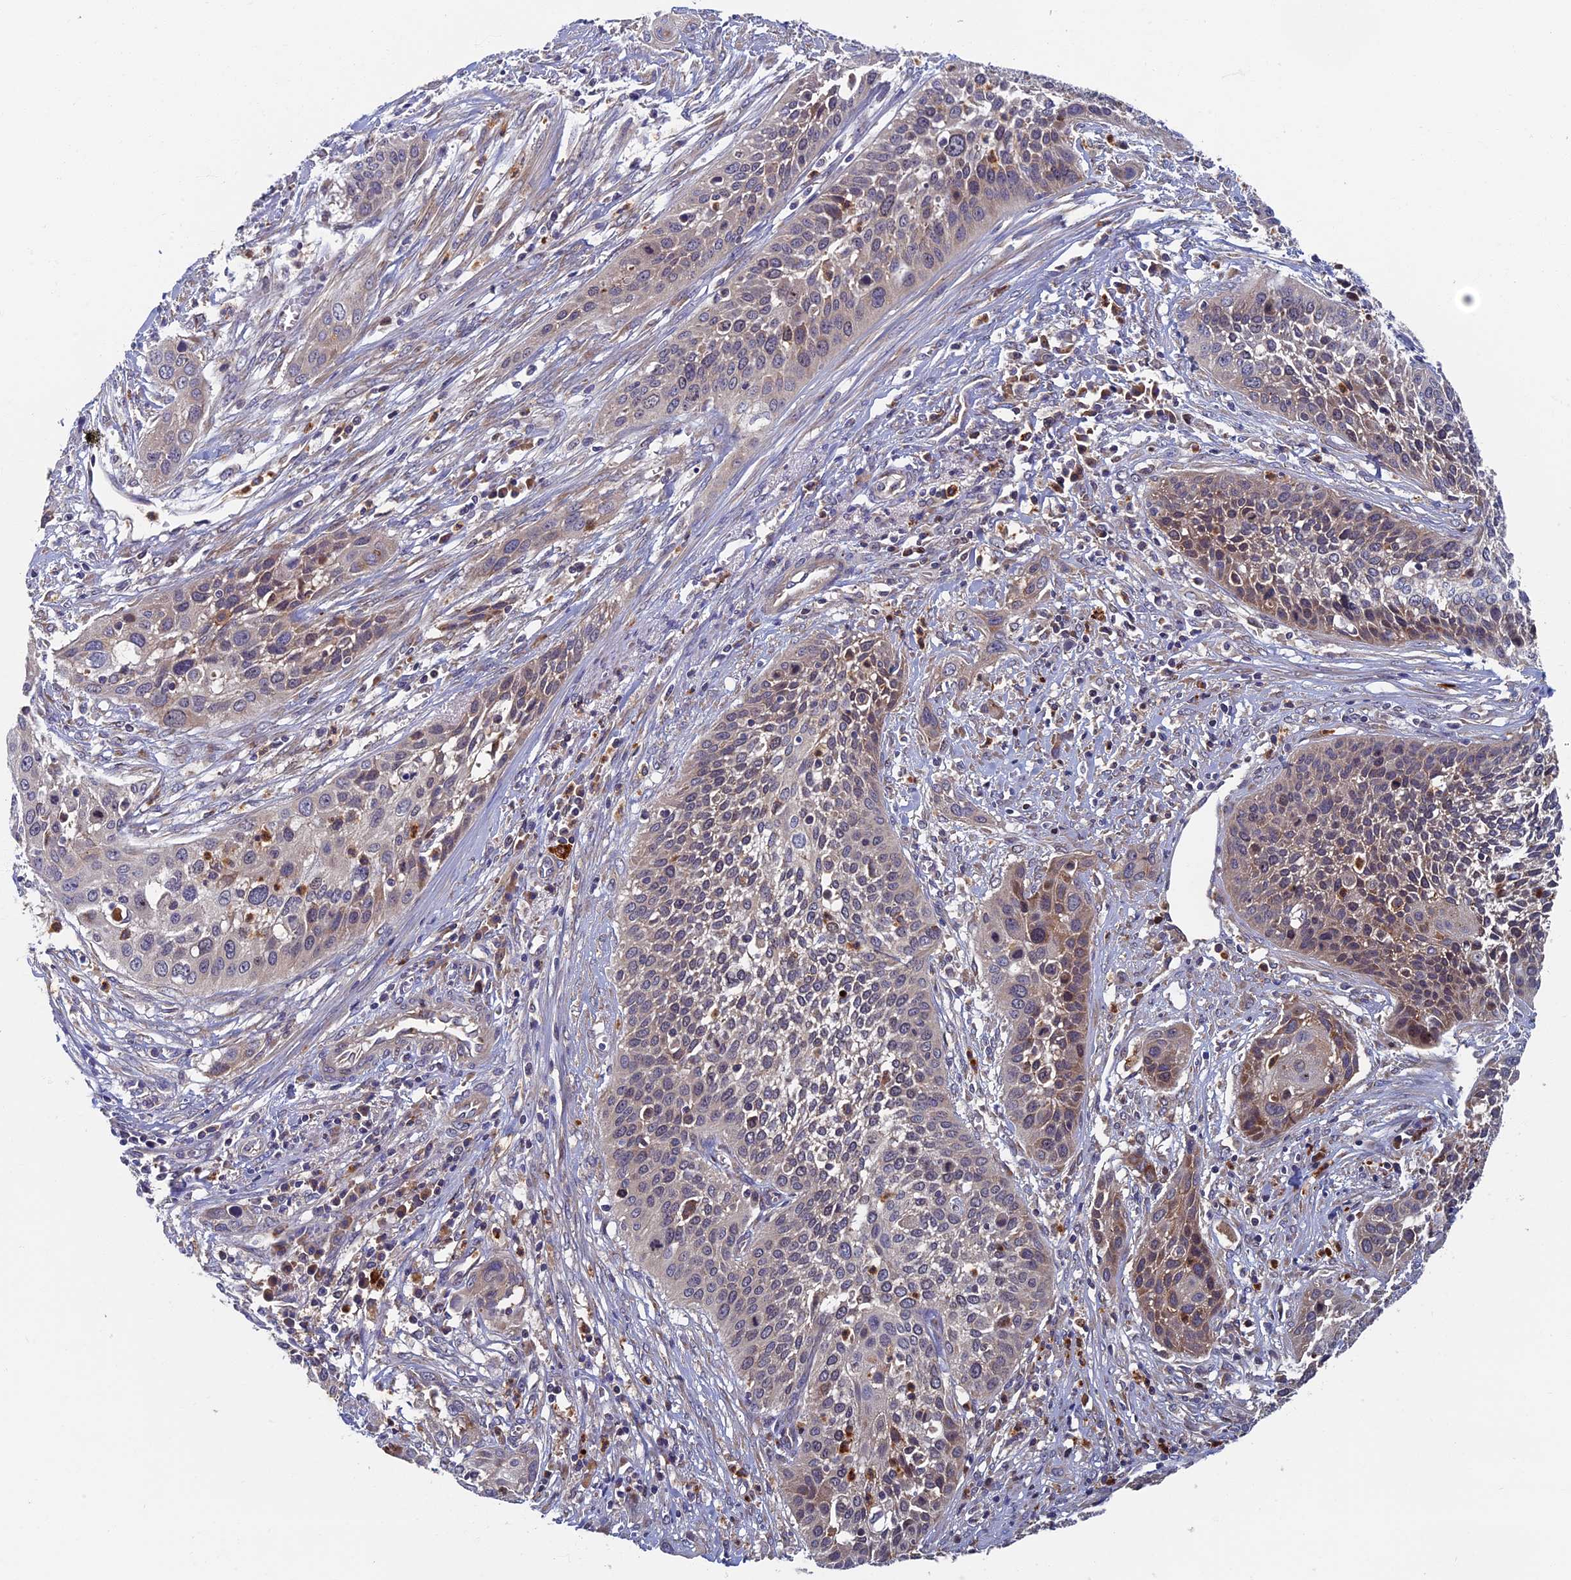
{"staining": {"intensity": "moderate", "quantity": "<25%", "location": "cytoplasmic/membranous"}, "tissue": "cervical cancer", "cell_type": "Tumor cells", "image_type": "cancer", "snomed": [{"axis": "morphology", "description": "Squamous cell carcinoma, NOS"}, {"axis": "topography", "description": "Cervix"}], "caption": "Protein staining by immunohistochemistry reveals moderate cytoplasmic/membranous expression in approximately <25% of tumor cells in cervical cancer. The staining was performed using DAB (3,3'-diaminobenzidine) to visualize the protein expression in brown, while the nuclei were stained in blue with hematoxylin (Magnification: 20x).", "gene": "TNK2", "patient": {"sex": "female", "age": 34}}